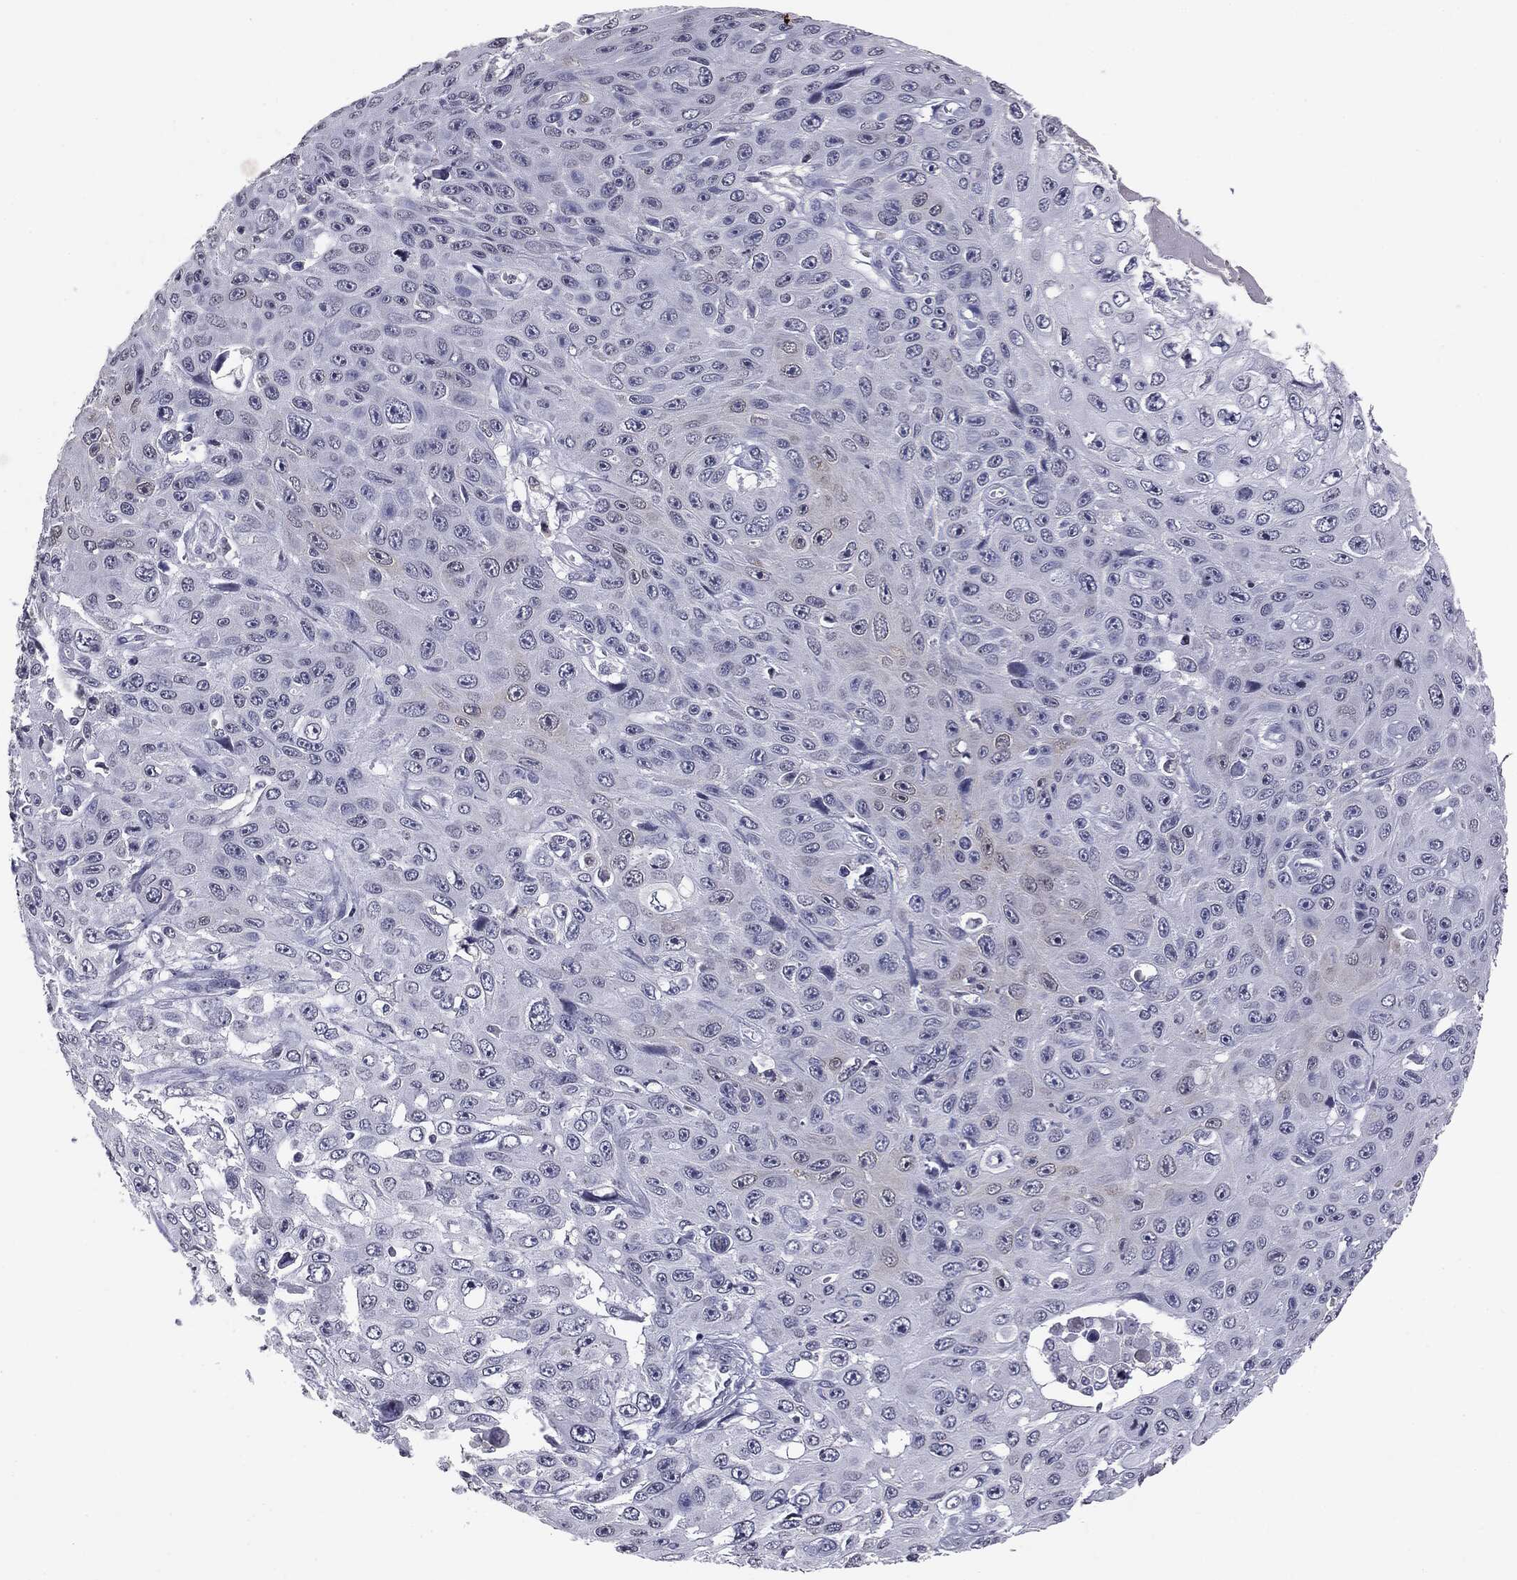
{"staining": {"intensity": "negative", "quantity": "none", "location": "none"}, "tissue": "skin cancer", "cell_type": "Tumor cells", "image_type": "cancer", "snomed": [{"axis": "morphology", "description": "Squamous cell carcinoma, NOS"}, {"axis": "topography", "description": "Skin"}], "caption": "Immunohistochemistry of human squamous cell carcinoma (skin) shows no expression in tumor cells.", "gene": "SERPINB4", "patient": {"sex": "male", "age": 82}}